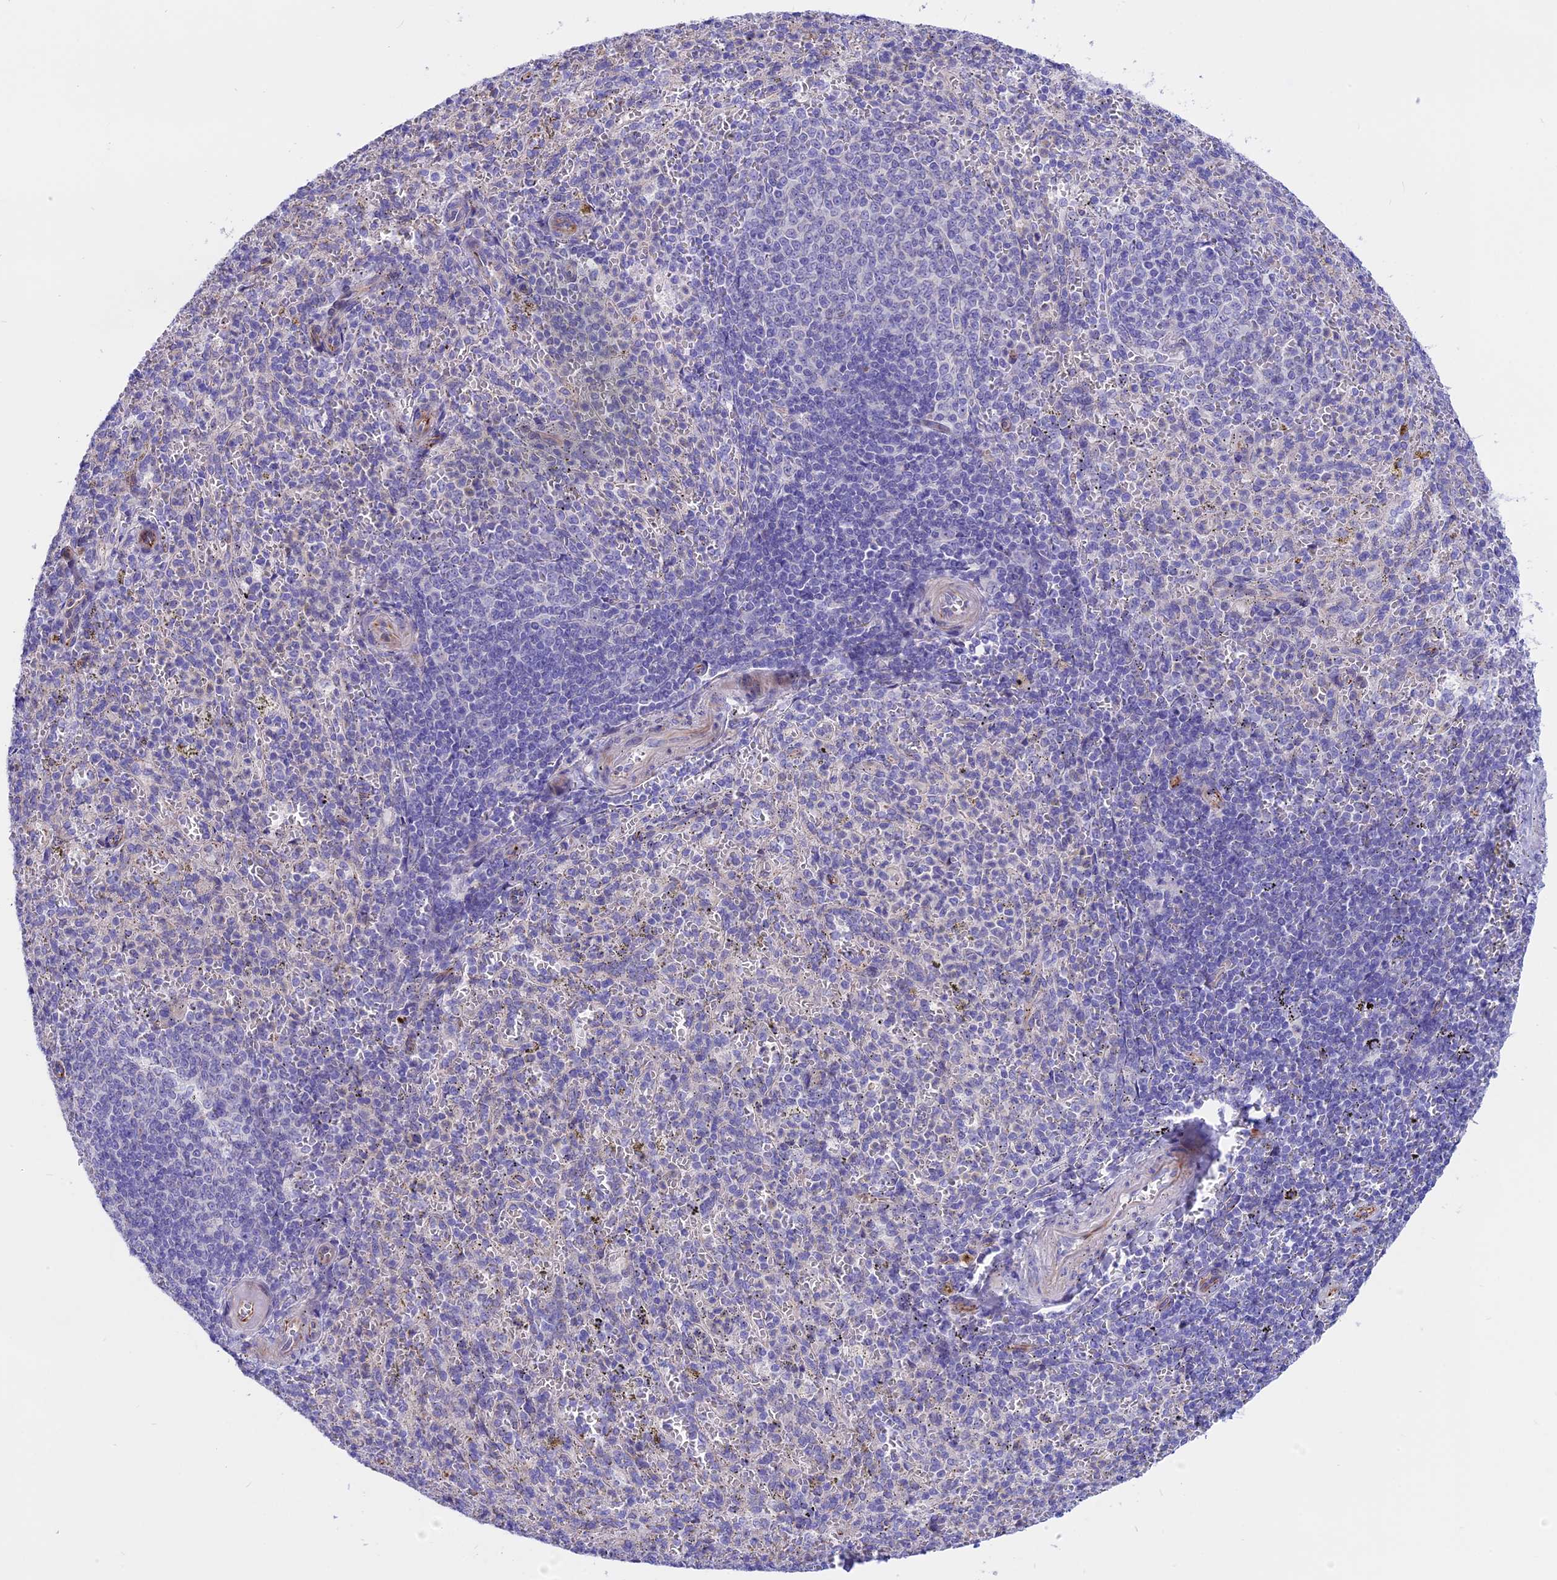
{"staining": {"intensity": "negative", "quantity": "none", "location": "none"}, "tissue": "spleen", "cell_type": "Cells in red pulp", "image_type": "normal", "snomed": [{"axis": "morphology", "description": "Normal tissue, NOS"}, {"axis": "topography", "description": "Spleen"}], "caption": "Histopathology image shows no significant protein positivity in cells in red pulp of unremarkable spleen. The staining is performed using DAB (3,3'-diaminobenzidine) brown chromogen with nuclei counter-stained in using hematoxylin.", "gene": "TMEM138", "patient": {"sex": "female", "age": 21}}